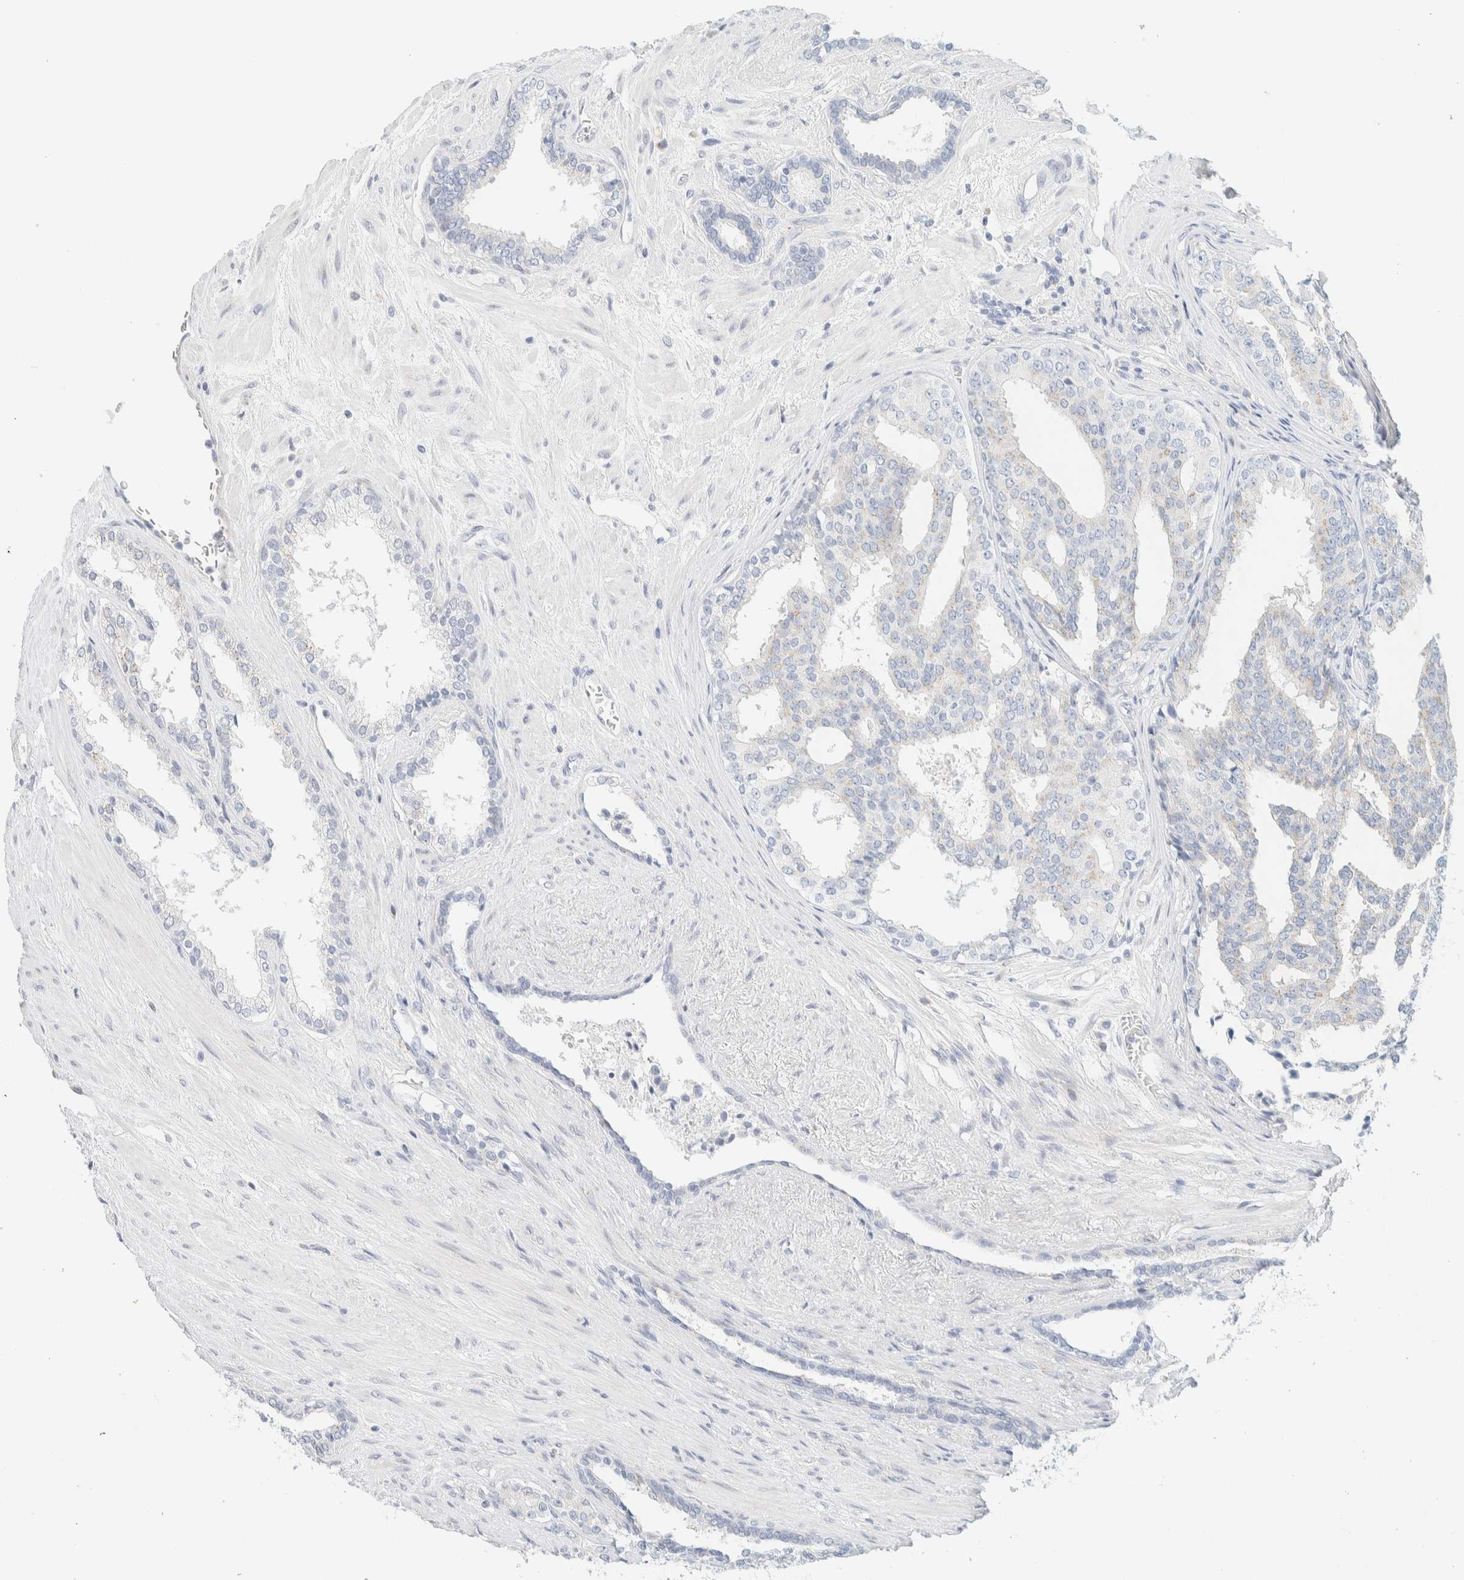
{"staining": {"intensity": "negative", "quantity": "none", "location": "none"}, "tissue": "prostate cancer", "cell_type": "Tumor cells", "image_type": "cancer", "snomed": [{"axis": "morphology", "description": "Adenocarcinoma, High grade"}, {"axis": "topography", "description": "Prostate"}], "caption": "An immunohistochemistry photomicrograph of adenocarcinoma (high-grade) (prostate) is shown. There is no staining in tumor cells of adenocarcinoma (high-grade) (prostate).", "gene": "SPNS3", "patient": {"sex": "male", "age": 71}}